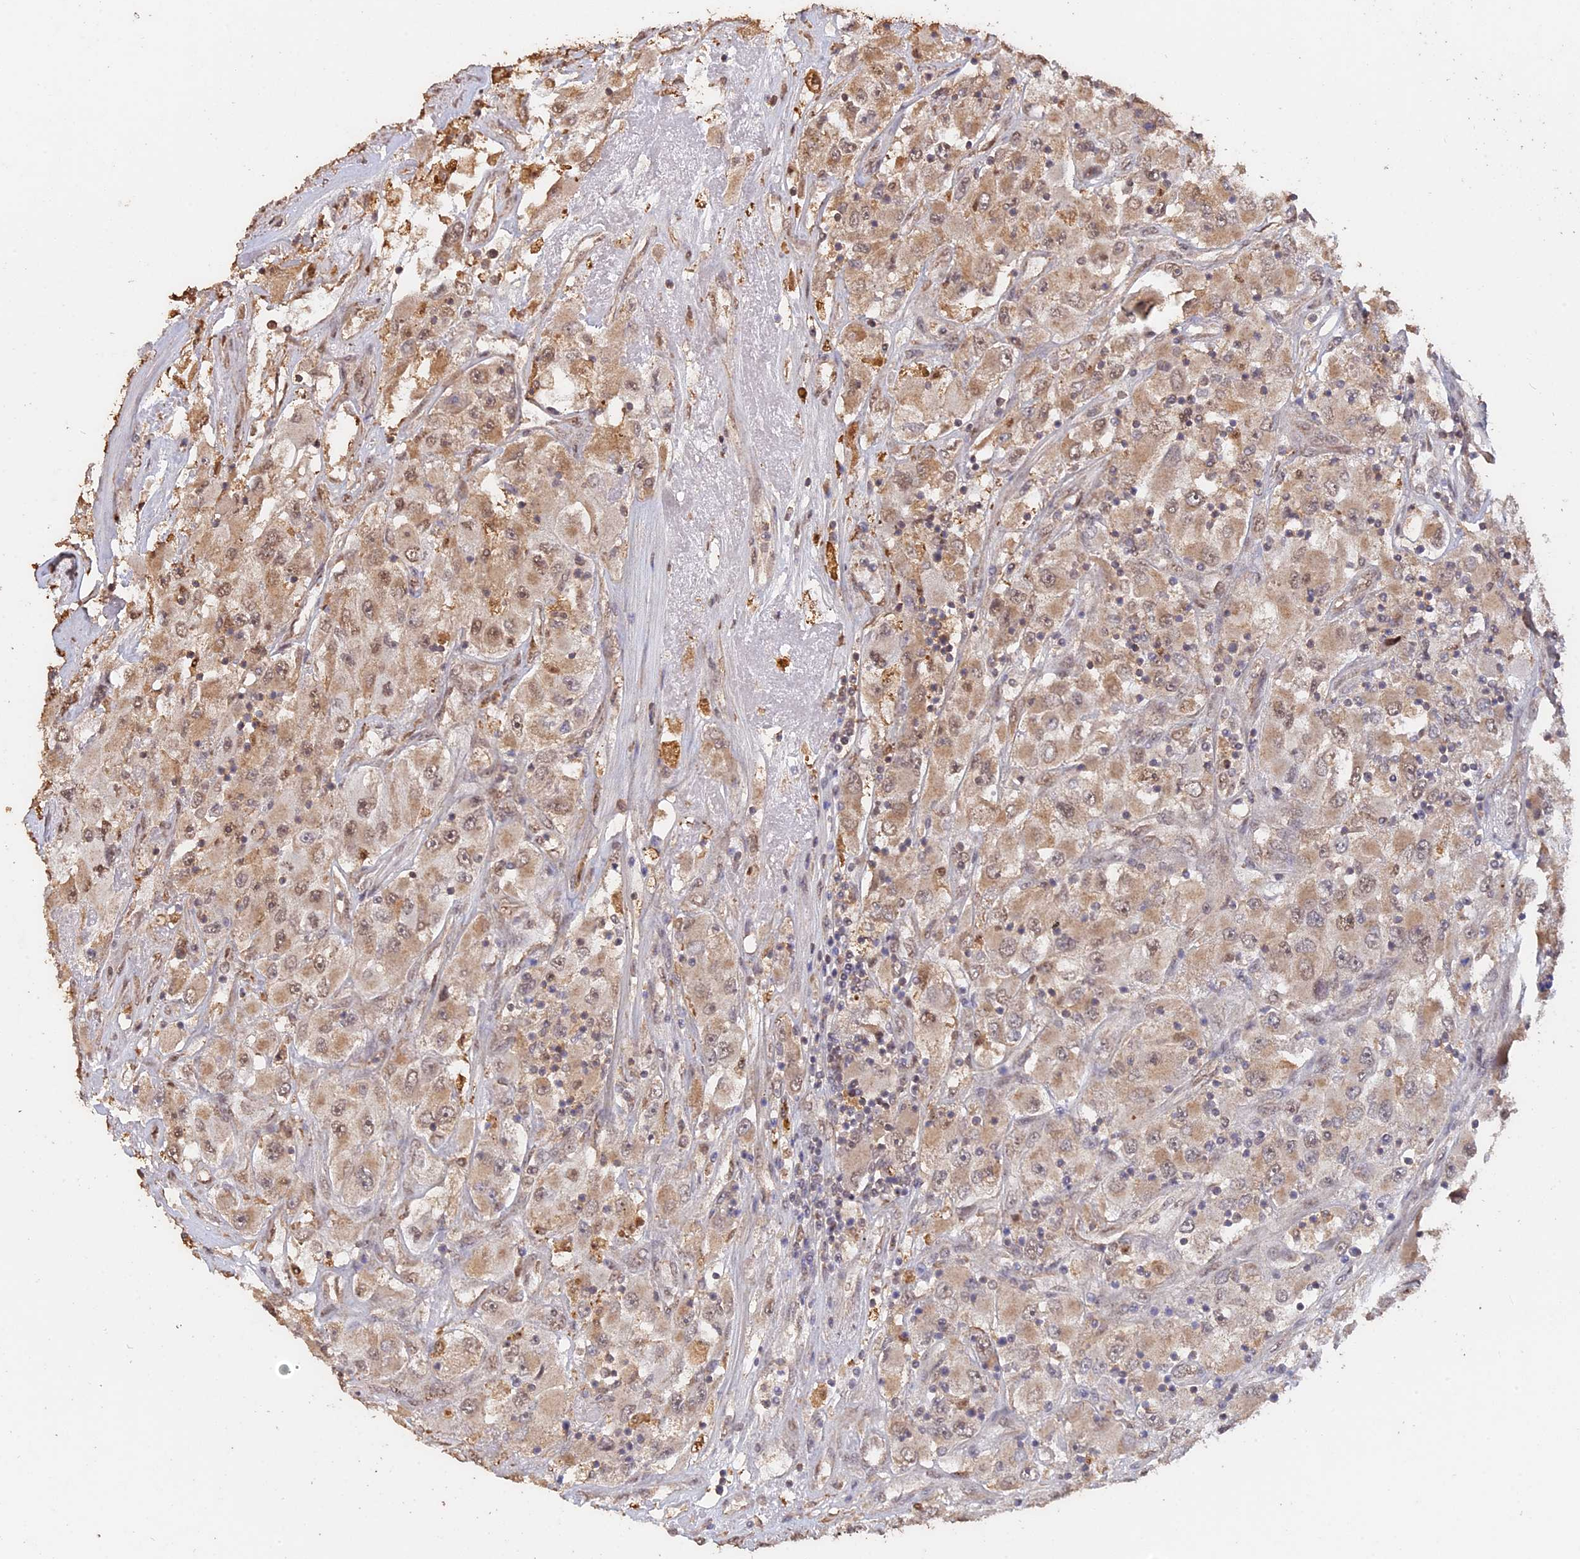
{"staining": {"intensity": "moderate", "quantity": ">75%", "location": "cytoplasmic/membranous,nuclear"}, "tissue": "renal cancer", "cell_type": "Tumor cells", "image_type": "cancer", "snomed": [{"axis": "morphology", "description": "Adenocarcinoma, NOS"}, {"axis": "topography", "description": "Kidney"}], "caption": "Adenocarcinoma (renal) stained for a protein demonstrates moderate cytoplasmic/membranous and nuclear positivity in tumor cells.", "gene": "PSMC6", "patient": {"sex": "female", "age": 52}}